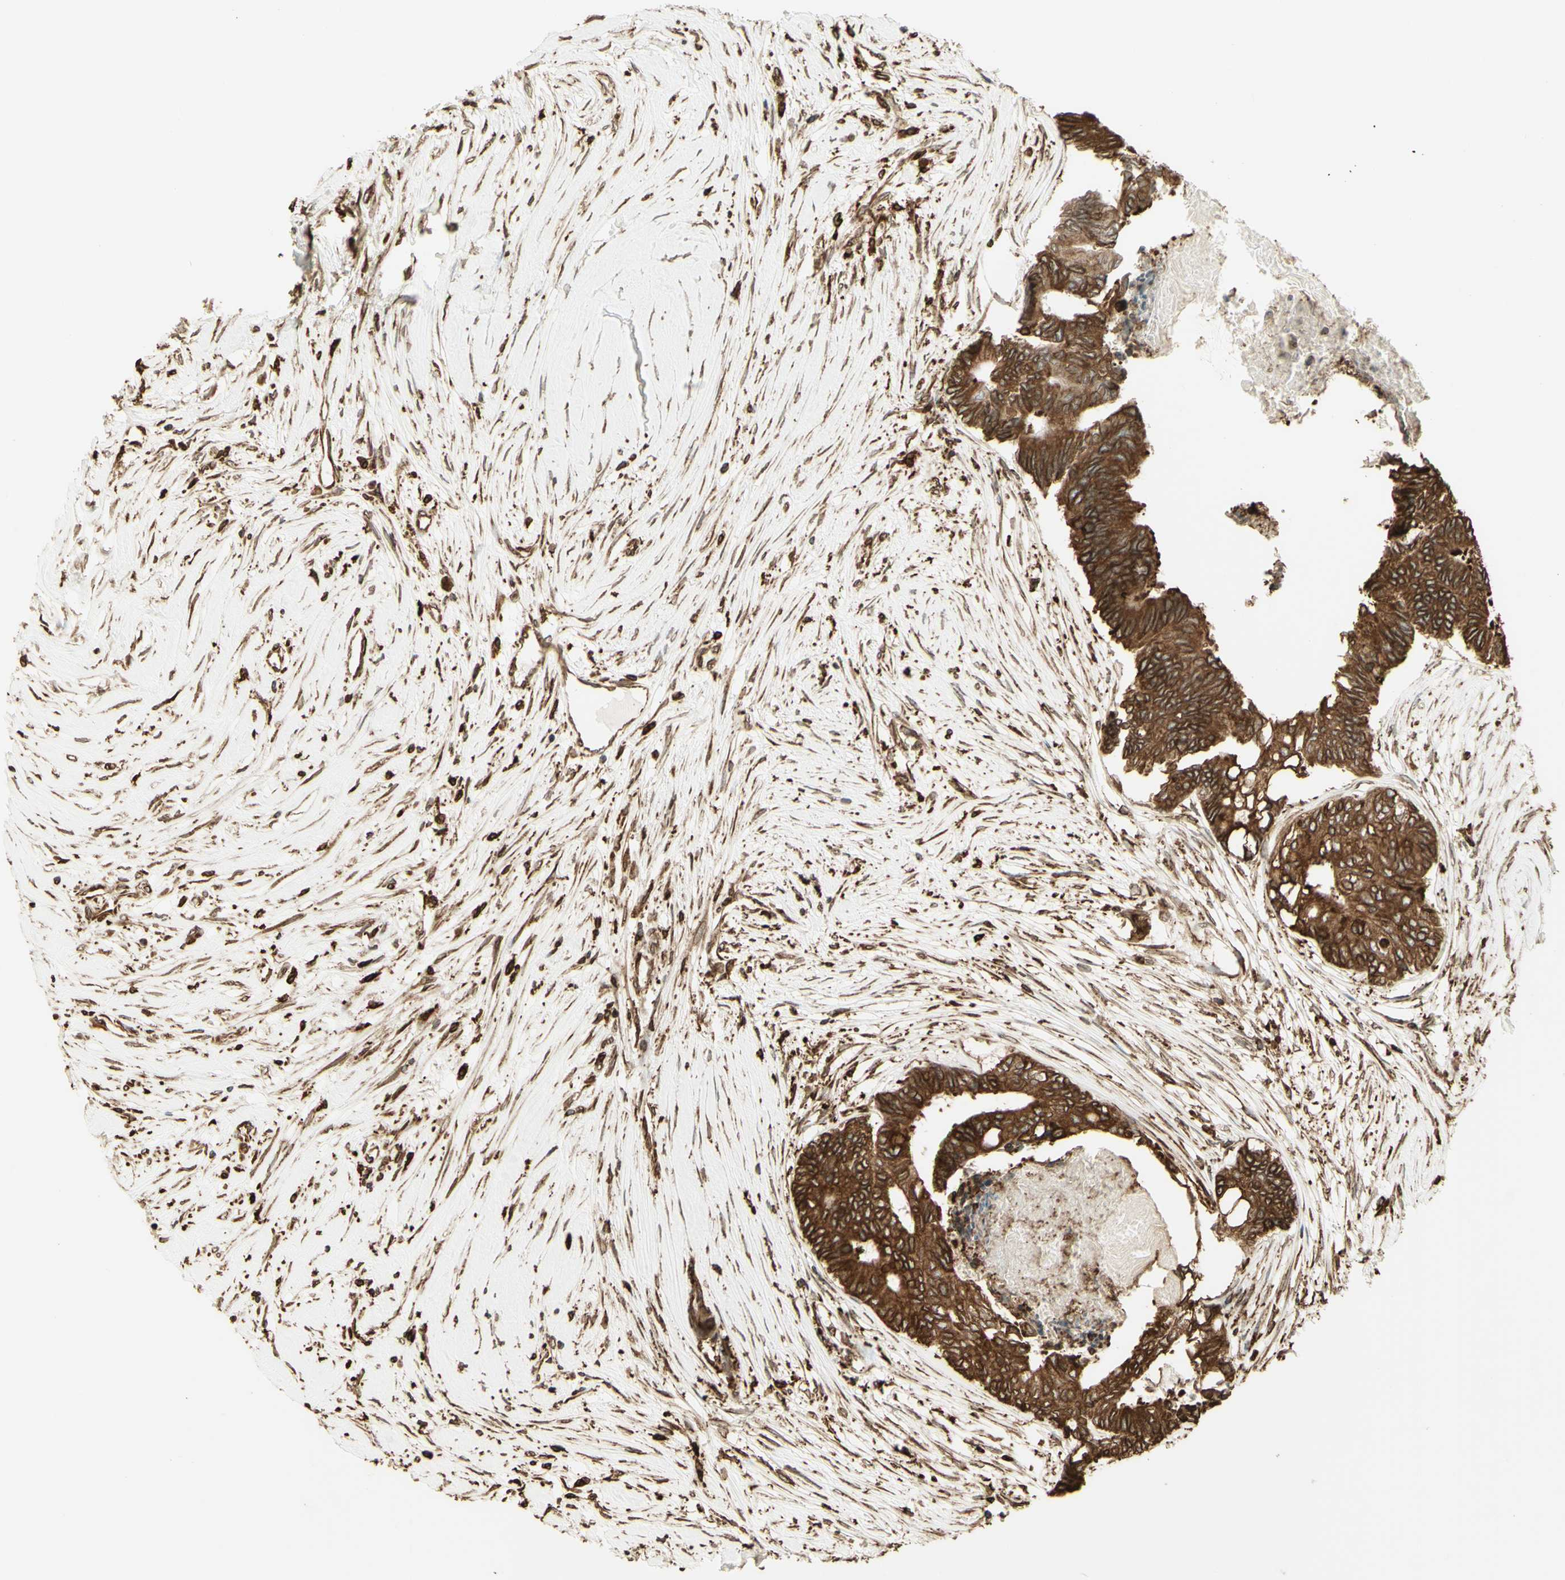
{"staining": {"intensity": "strong", "quantity": ">75%", "location": "cytoplasmic/membranous"}, "tissue": "colorectal cancer", "cell_type": "Tumor cells", "image_type": "cancer", "snomed": [{"axis": "morphology", "description": "Adenocarcinoma, NOS"}, {"axis": "topography", "description": "Rectum"}], "caption": "High-magnification brightfield microscopy of colorectal cancer (adenocarcinoma) stained with DAB (brown) and counterstained with hematoxylin (blue). tumor cells exhibit strong cytoplasmic/membranous positivity is appreciated in approximately>75% of cells.", "gene": "CANX", "patient": {"sex": "male", "age": 63}}